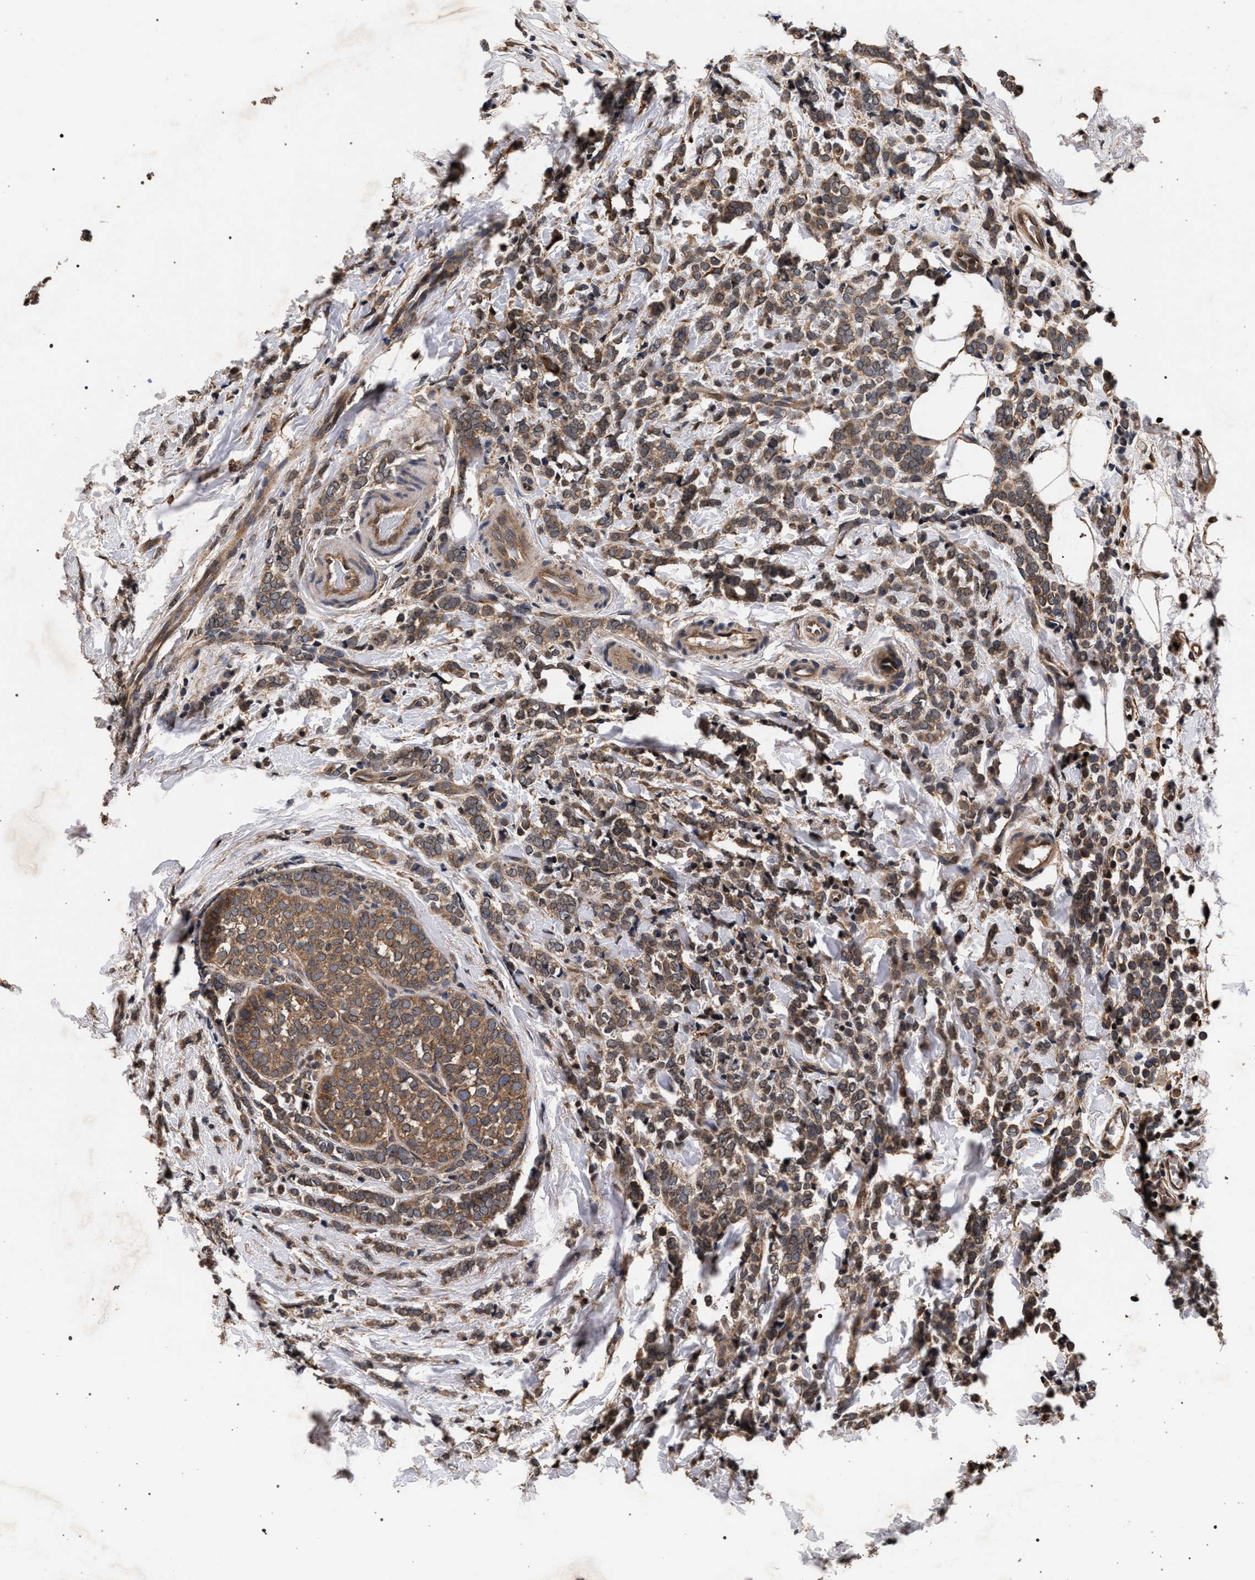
{"staining": {"intensity": "moderate", "quantity": ">75%", "location": "cytoplasmic/membranous"}, "tissue": "breast cancer", "cell_type": "Tumor cells", "image_type": "cancer", "snomed": [{"axis": "morphology", "description": "Lobular carcinoma"}, {"axis": "topography", "description": "Breast"}], "caption": "This photomicrograph demonstrates IHC staining of breast cancer, with medium moderate cytoplasmic/membranous staining in about >75% of tumor cells.", "gene": "ACOX1", "patient": {"sex": "female", "age": 50}}